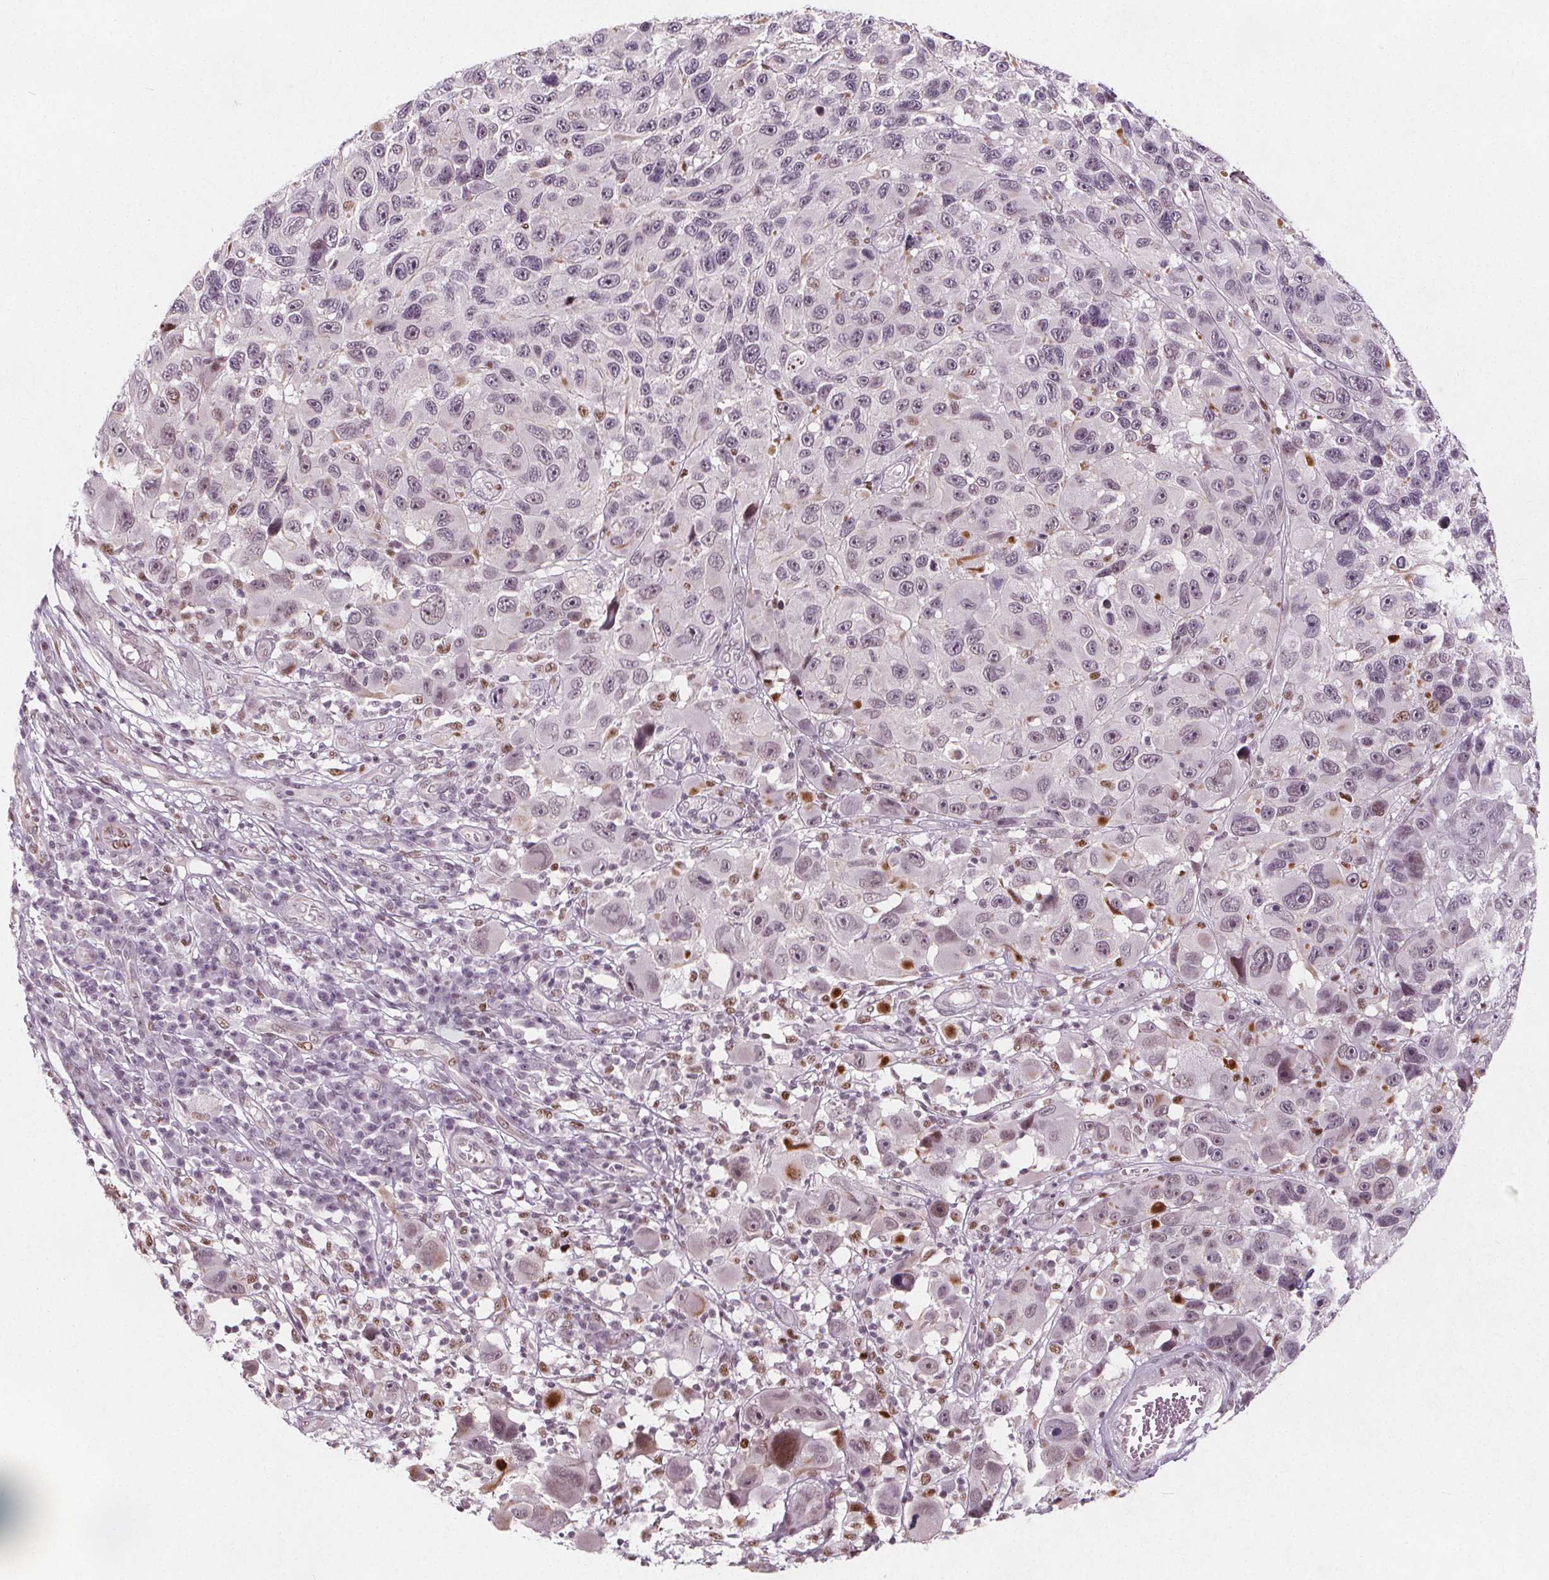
{"staining": {"intensity": "moderate", "quantity": "<25%", "location": "nuclear"}, "tissue": "melanoma", "cell_type": "Tumor cells", "image_type": "cancer", "snomed": [{"axis": "morphology", "description": "Malignant melanoma, NOS"}, {"axis": "topography", "description": "Skin"}], "caption": "Human malignant melanoma stained with a protein marker displays moderate staining in tumor cells.", "gene": "TAF6L", "patient": {"sex": "male", "age": 53}}